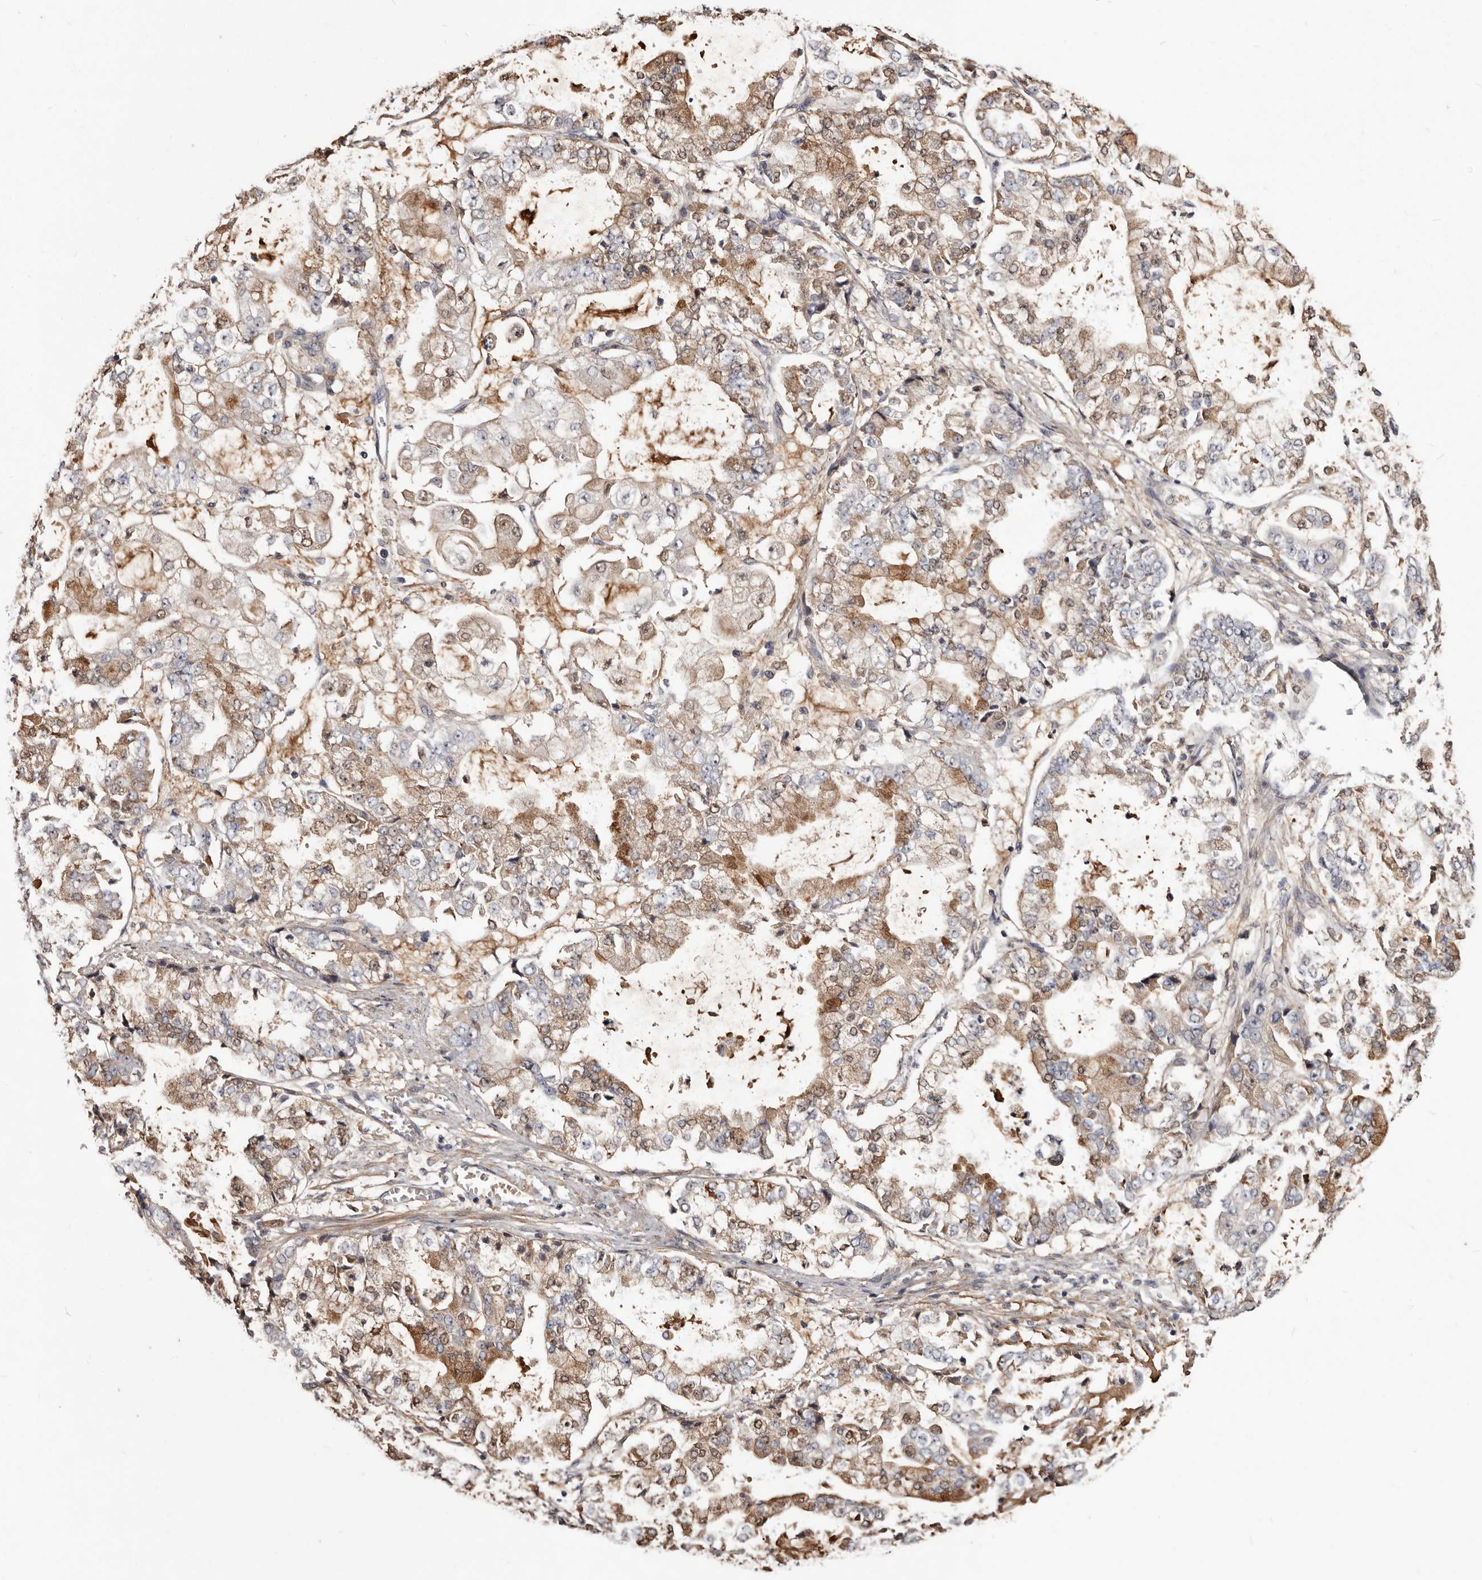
{"staining": {"intensity": "weak", "quantity": "25%-75%", "location": "cytoplasmic/membranous,nuclear"}, "tissue": "stomach cancer", "cell_type": "Tumor cells", "image_type": "cancer", "snomed": [{"axis": "morphology", "description": "Adenocarcinoma, NOS"}, {"axis": "topography", "description": "Stomach"}], "caption": "Stomach cancer was stained to show a protein in brown. There is low levels of weak cytoplasmic/membranous and nuclear staining in about 25%-75% of tumor cells.", "gene": "CYP1B1", "patient": {"sex": "male", "age": 76}}